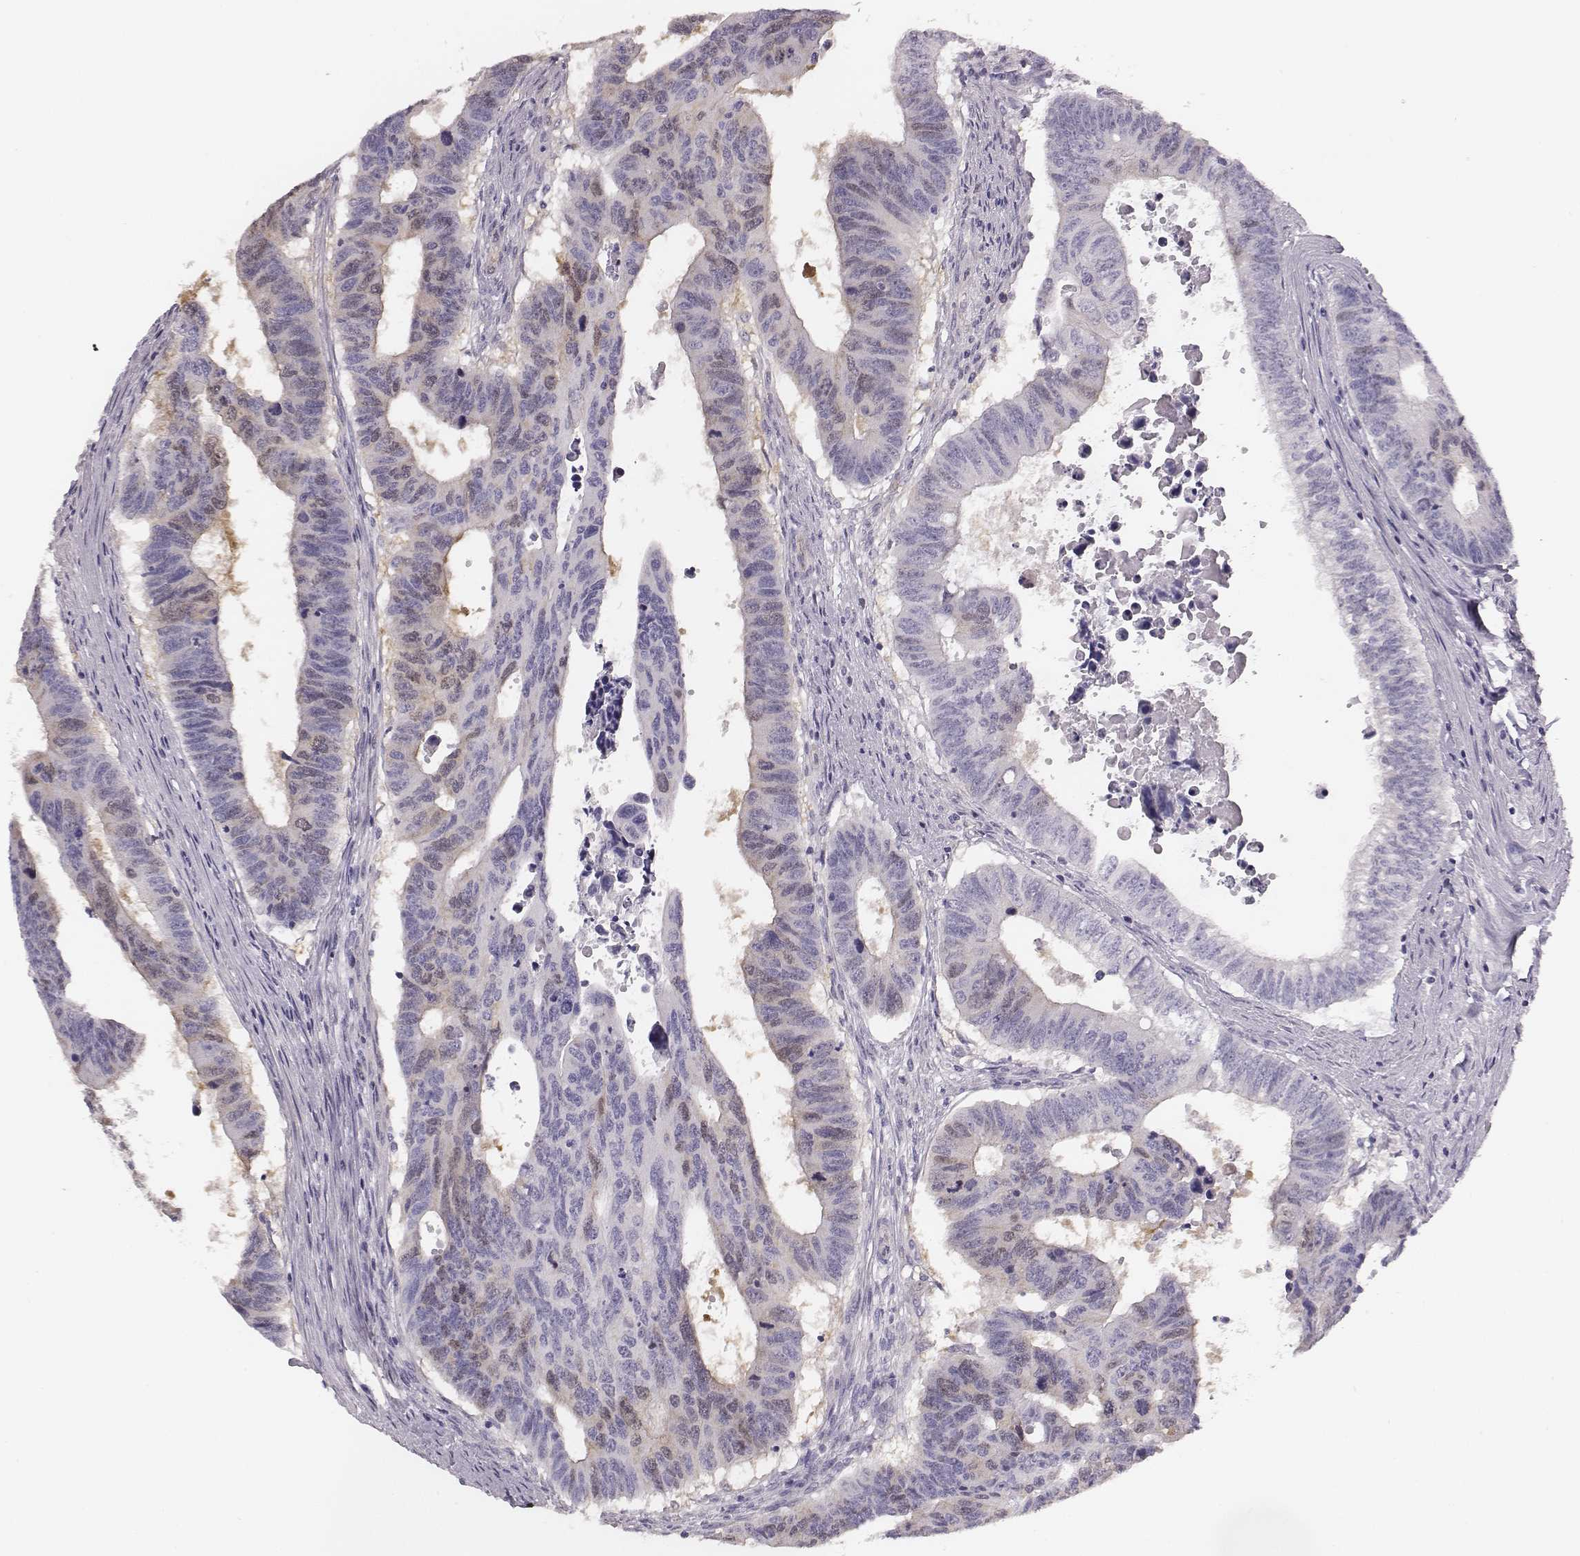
{"staining": {"intensity": "weak", "quantity": "<25%", "location": "nuclear"}, "tissue": "colorectal cancer", "cell_type": "Tumor cells", "image_type": "cancer", "snomed": [{"axis": "morphology", "description": "Adenocarcinoma, NOS"}, {"axis": "topography", "description": "Rectum"}], "caption": "Immunohistochemistry (IHC) of human colorectal cancer reveals no expression in tumor cells.", "gene": "PBK", "patient": {"sex": "female", "age": 85}}